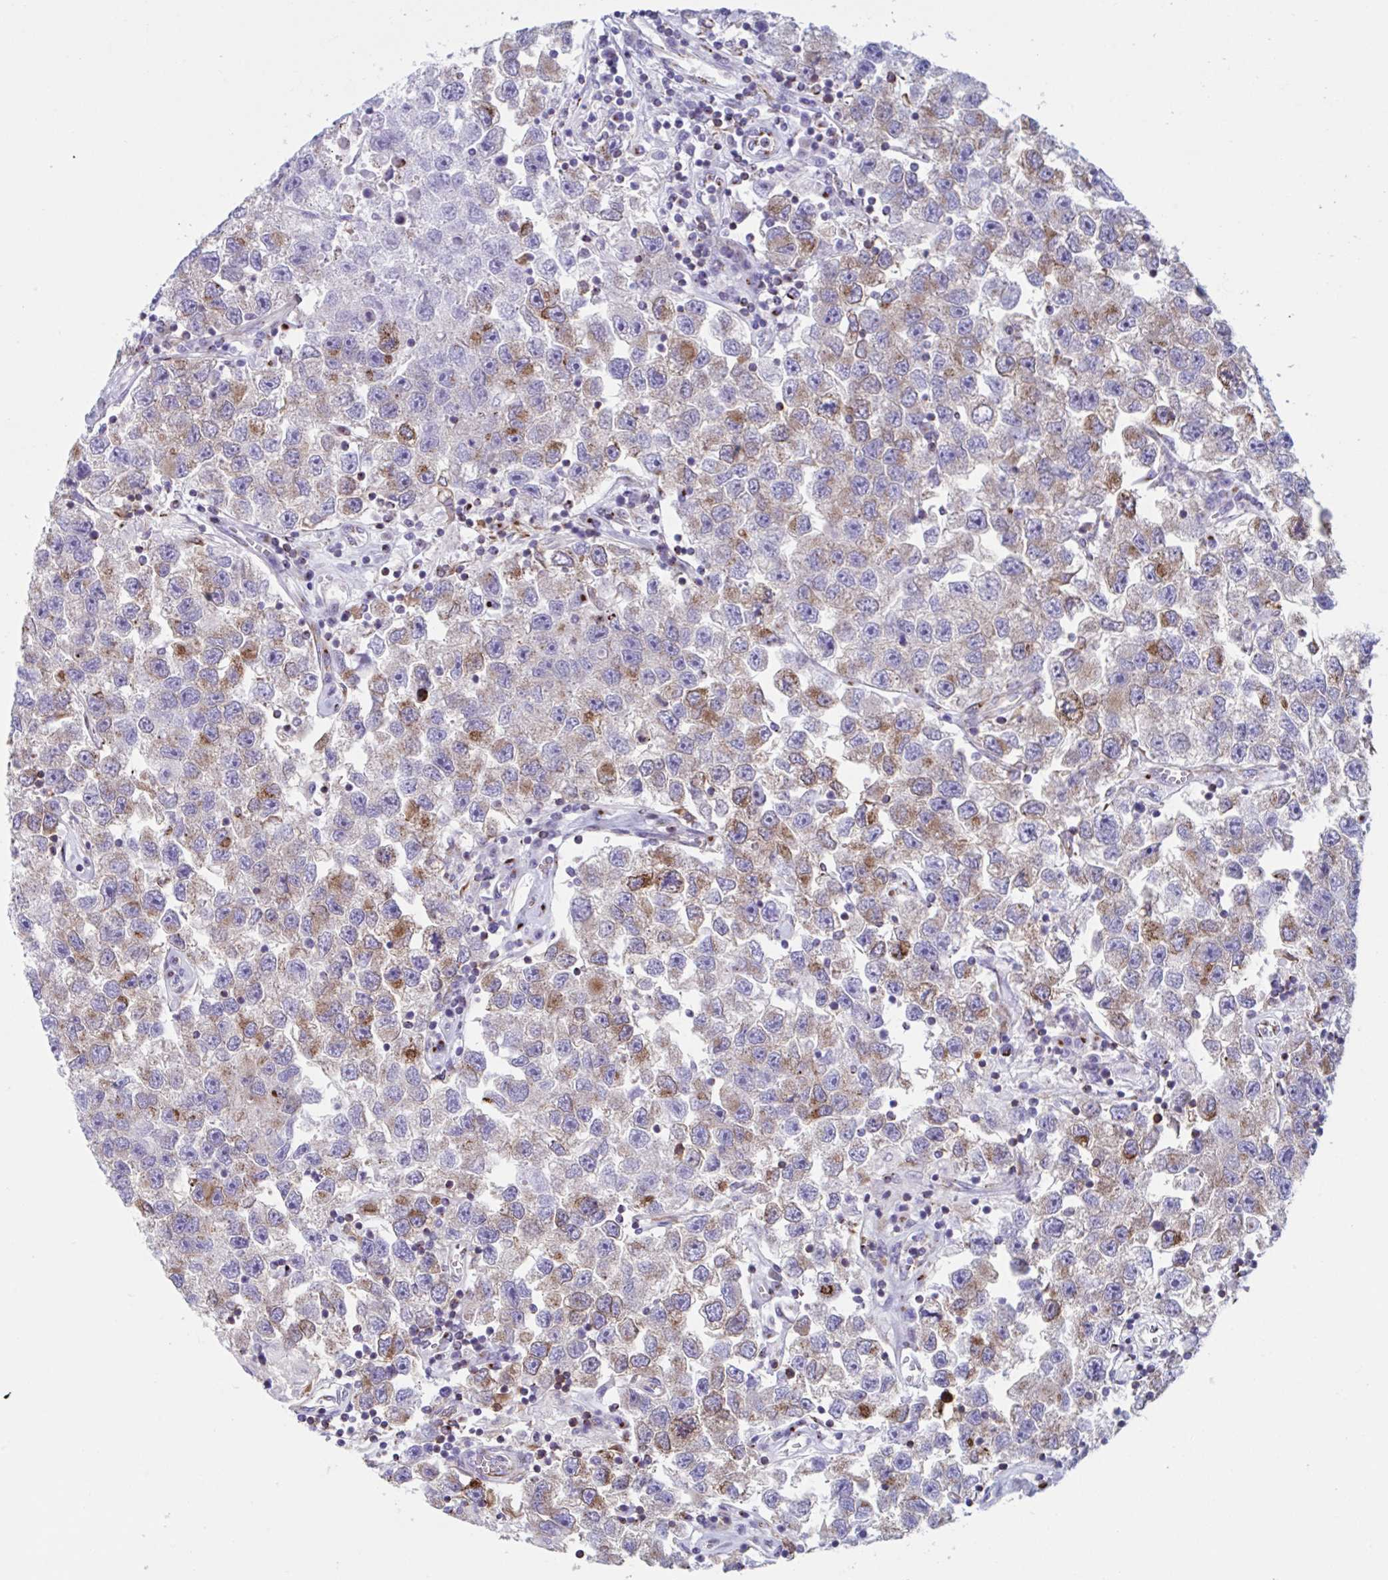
{"staining": {"intensity": "moderate", "quantity": "<25%", "location": "cytoplasmic/membranous"}, "tissue": "testis cancer", "cell_type": "Tumor cells", "image_type": "cancer", "snomed": [{"axis": "morphology", "description": "Seminoma, NOS"}, {"axis": "topography", "description": "Testis"}], "caption": "High-power microscopy captured an IHC photomicrograph of testis cancer, revealing moderate cytoplasmic/membranous staining in about <25% of tumor cells.", "gene": "RFK", "patient": {"sex": "male", "age": 26}}